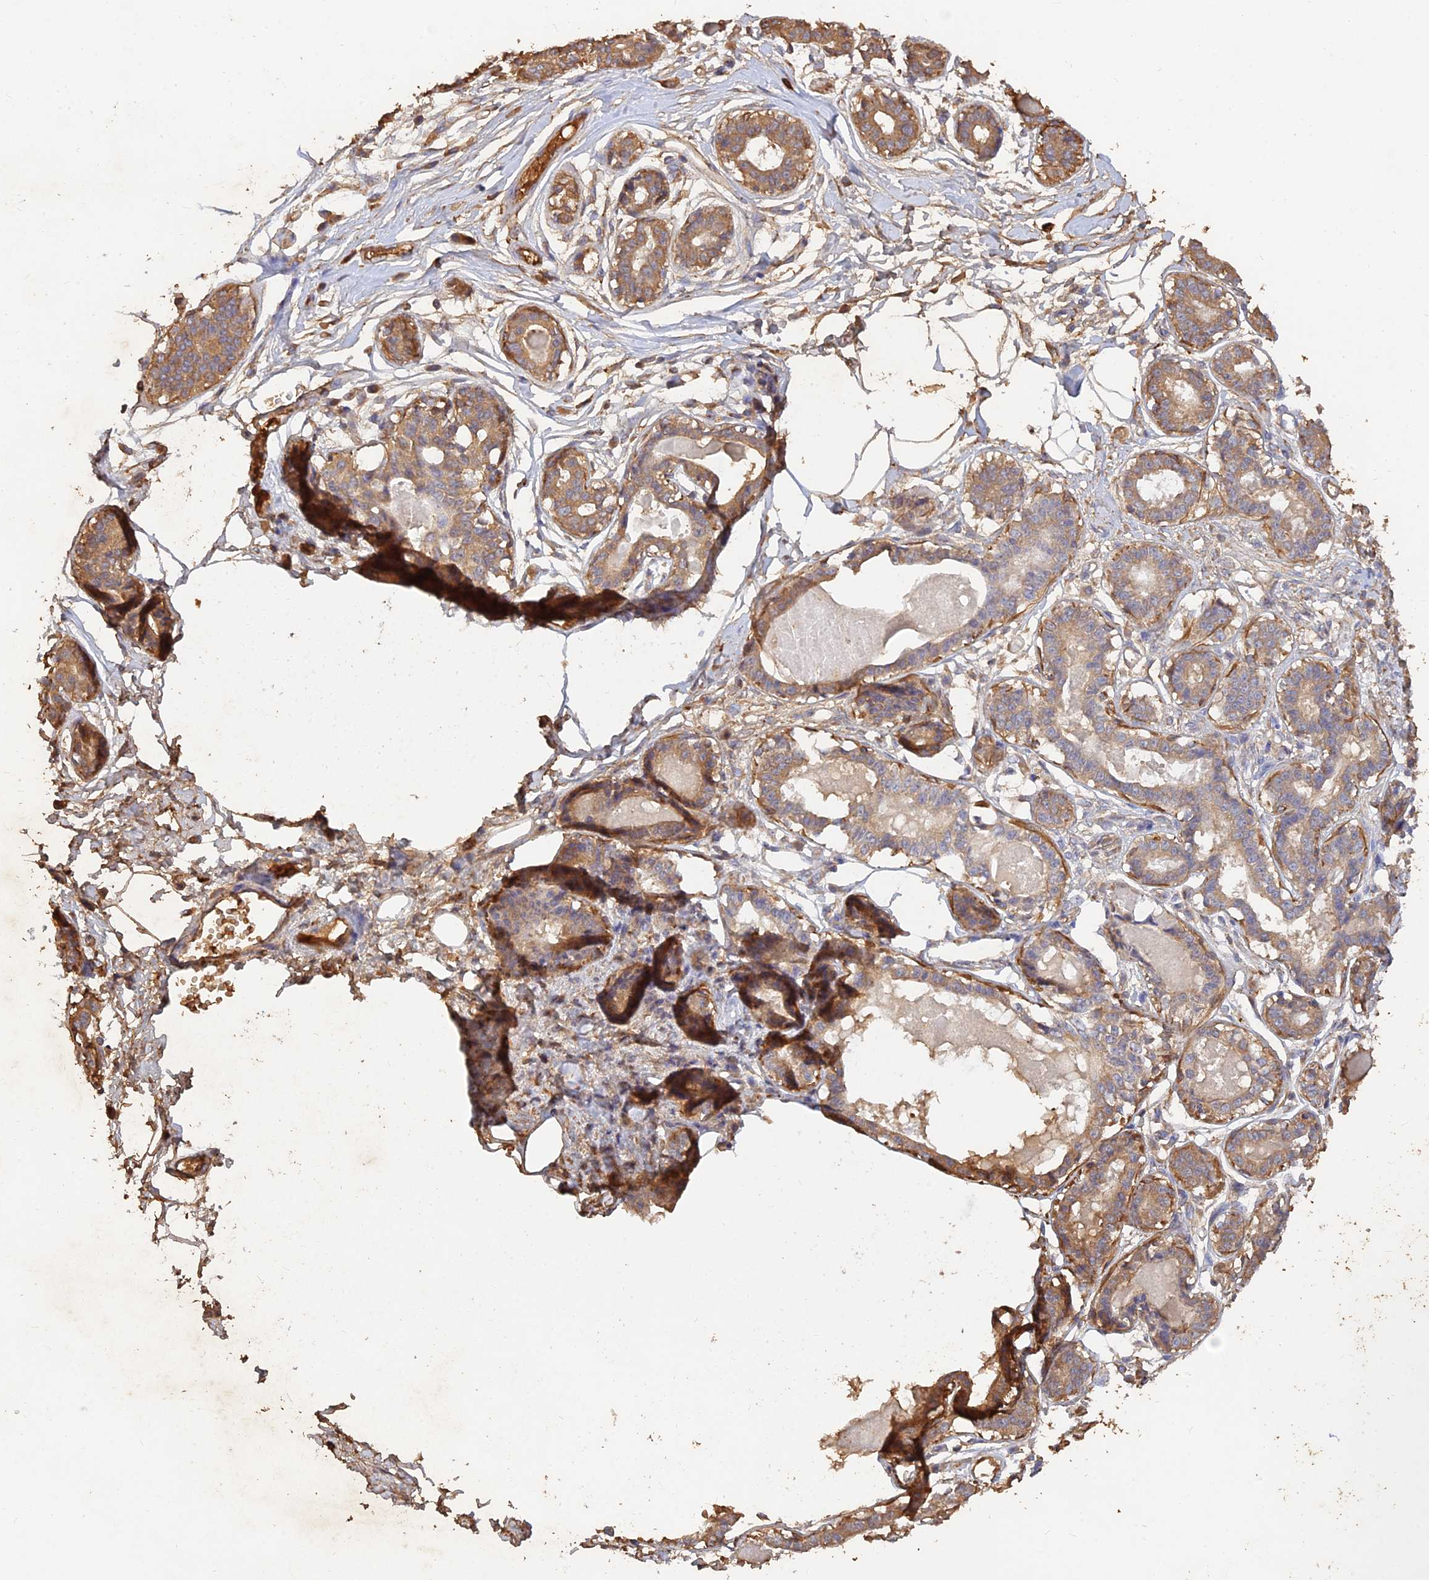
{"staining": {"intensity": "moderate", "quantity": ">75%", "location": "cytoplasmic/membranous"}, "tissue": "breast", "cell_type": "Adipocytes", "image_type": "normal", "snomed": [{"axis": "morphology", "description": "Normal tissue, NOS"}, {"axis": "topography", "description": "Breast"}], "caption": "Brown immunohistochemical staining in normal breast demonstrates moderate cytoplasmic/membranous positivity in about >75% of adipocytes.", "gene": "ACSM5", "patient": {"sex": "female", "age": 45}}